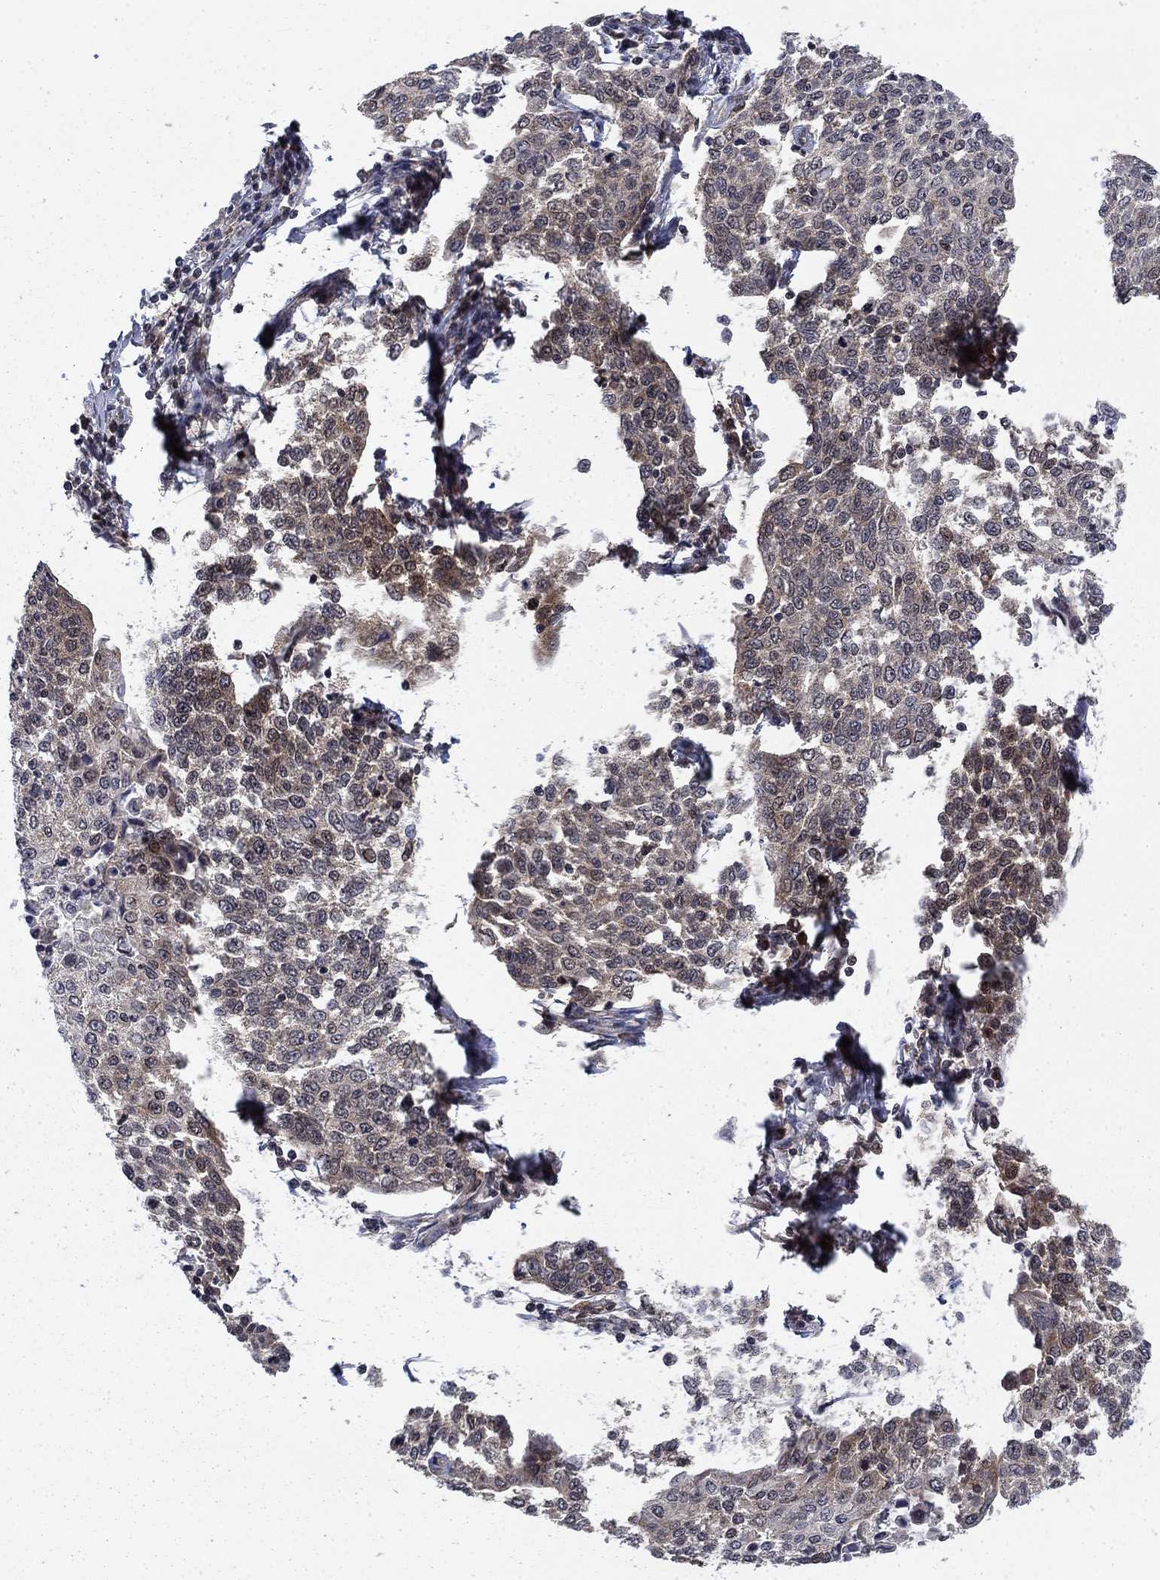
{"staining": {"intensity": "moderate", "quantity": "<25%", "location": "cytoplasmic/membranous"}, "tissue": "cervical cancer", "cell_type": "Tumor cells", "image_type": "cancer", "snomed": [{"axis": "morphology", "description": "Squamous cell carcinoma, NOS"}, {"axis": "topography", "description": "Cervix"}], "caption": "Tumor cells show low levels of moderate cytoplasmic/membranous expression in approximately <25% of cells in human cervical cancer. (Brightfield microscopy of DAB IHC at high magnification).", "gene": "DNAJA1", "patient": {"sex": "female", "age": 34}}